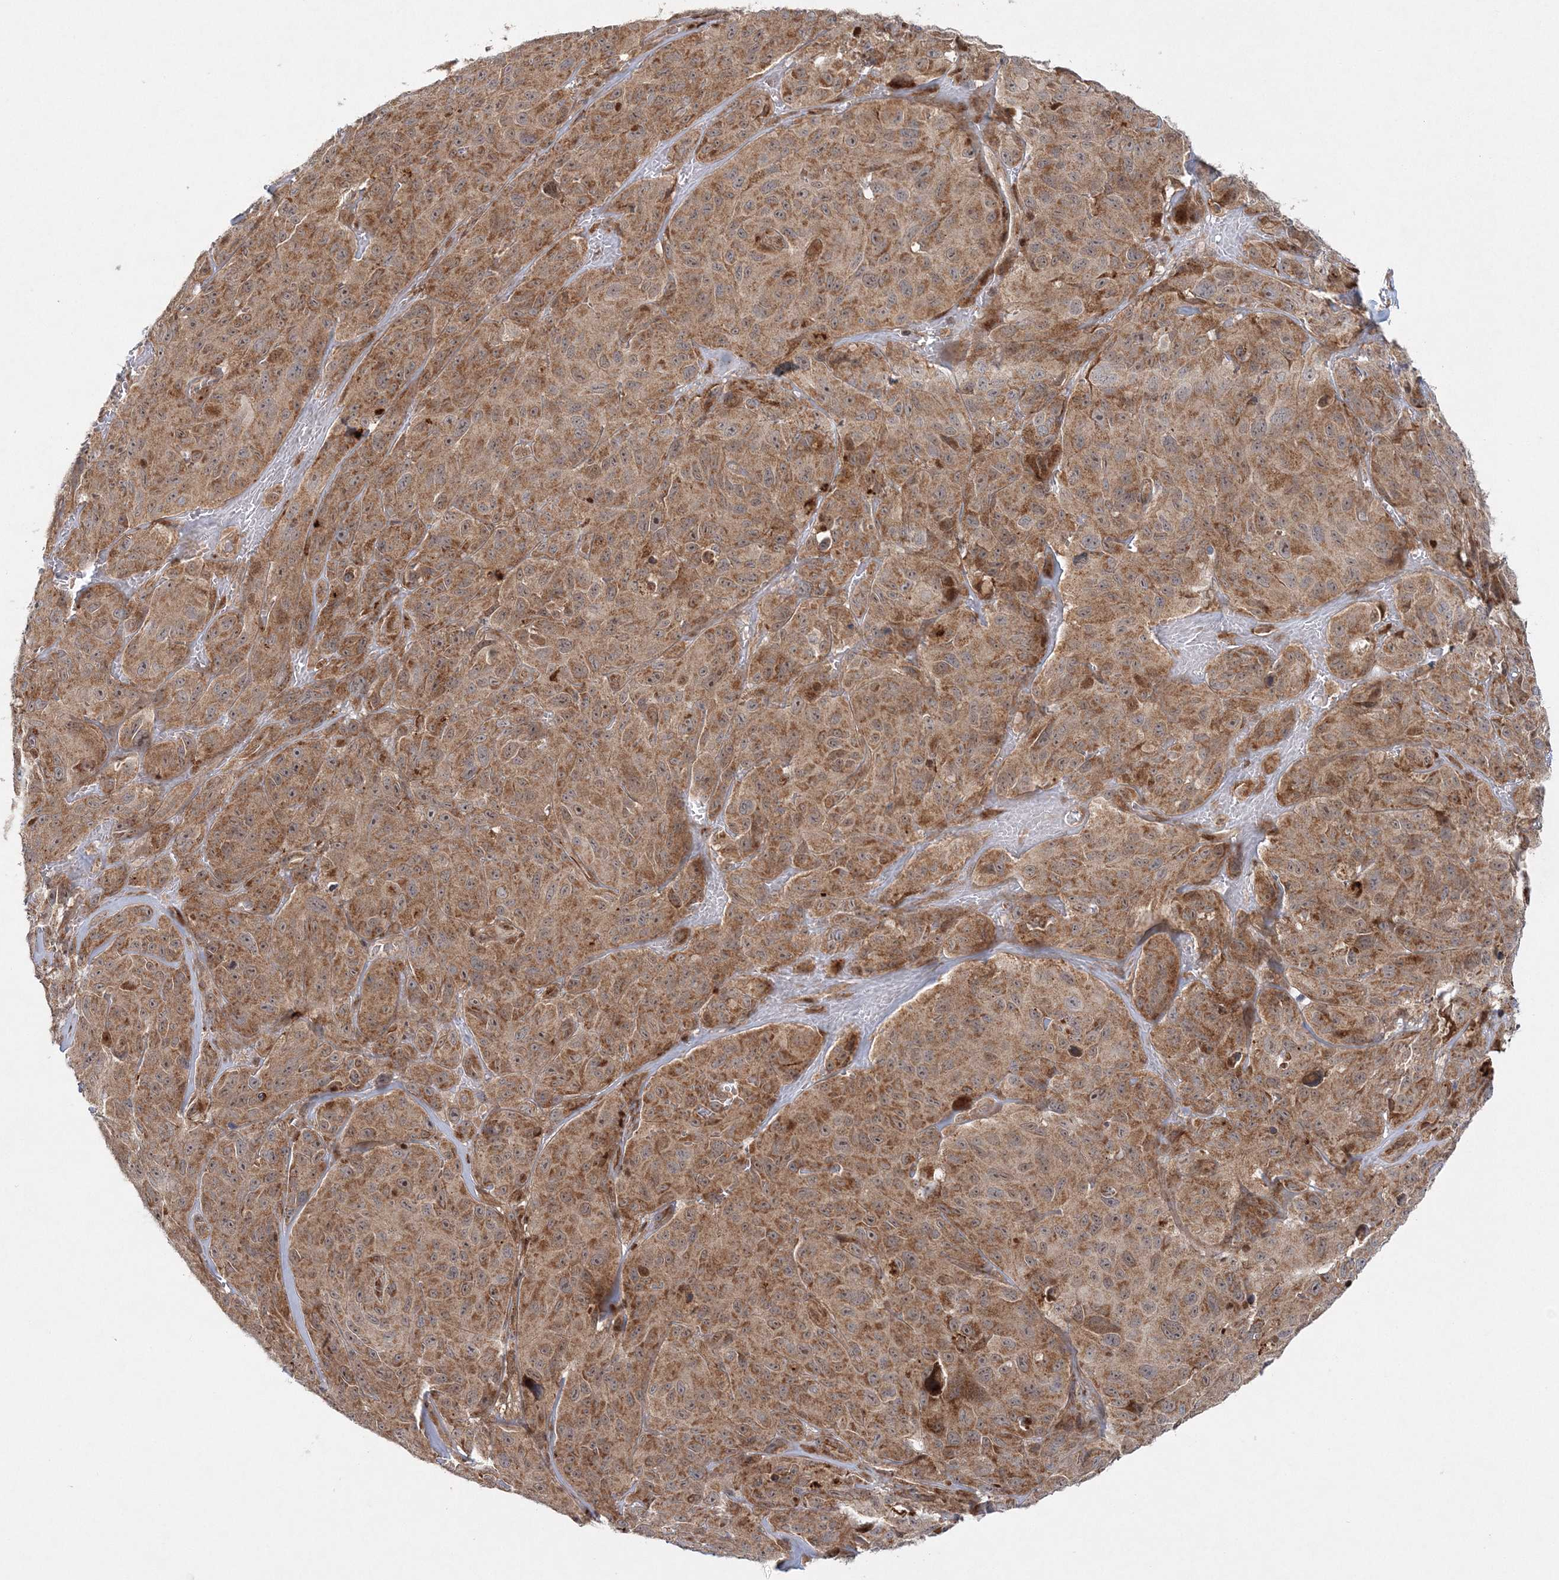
{"staining": {"intensity": "moderate", "quantity": ">75%", "location": "cytoplasmic/membranous"}, "tissue": "melanoma", "cell_type": "Tumor cells", "image_type": "cancer", "snomed": [{"axis": "morphology", "description": "Malignant melanoma, NOS"}, {"axis": "topography", "description": "Skin"}], "caption": "IHC (DAB) staining of human melanoma demonstrates moderate cytoplasmic/membranous protein expression in about >75% of tumor cells.", "gene": "RAB11FIP2", "patient": {"sex": "male", "age": 66}}